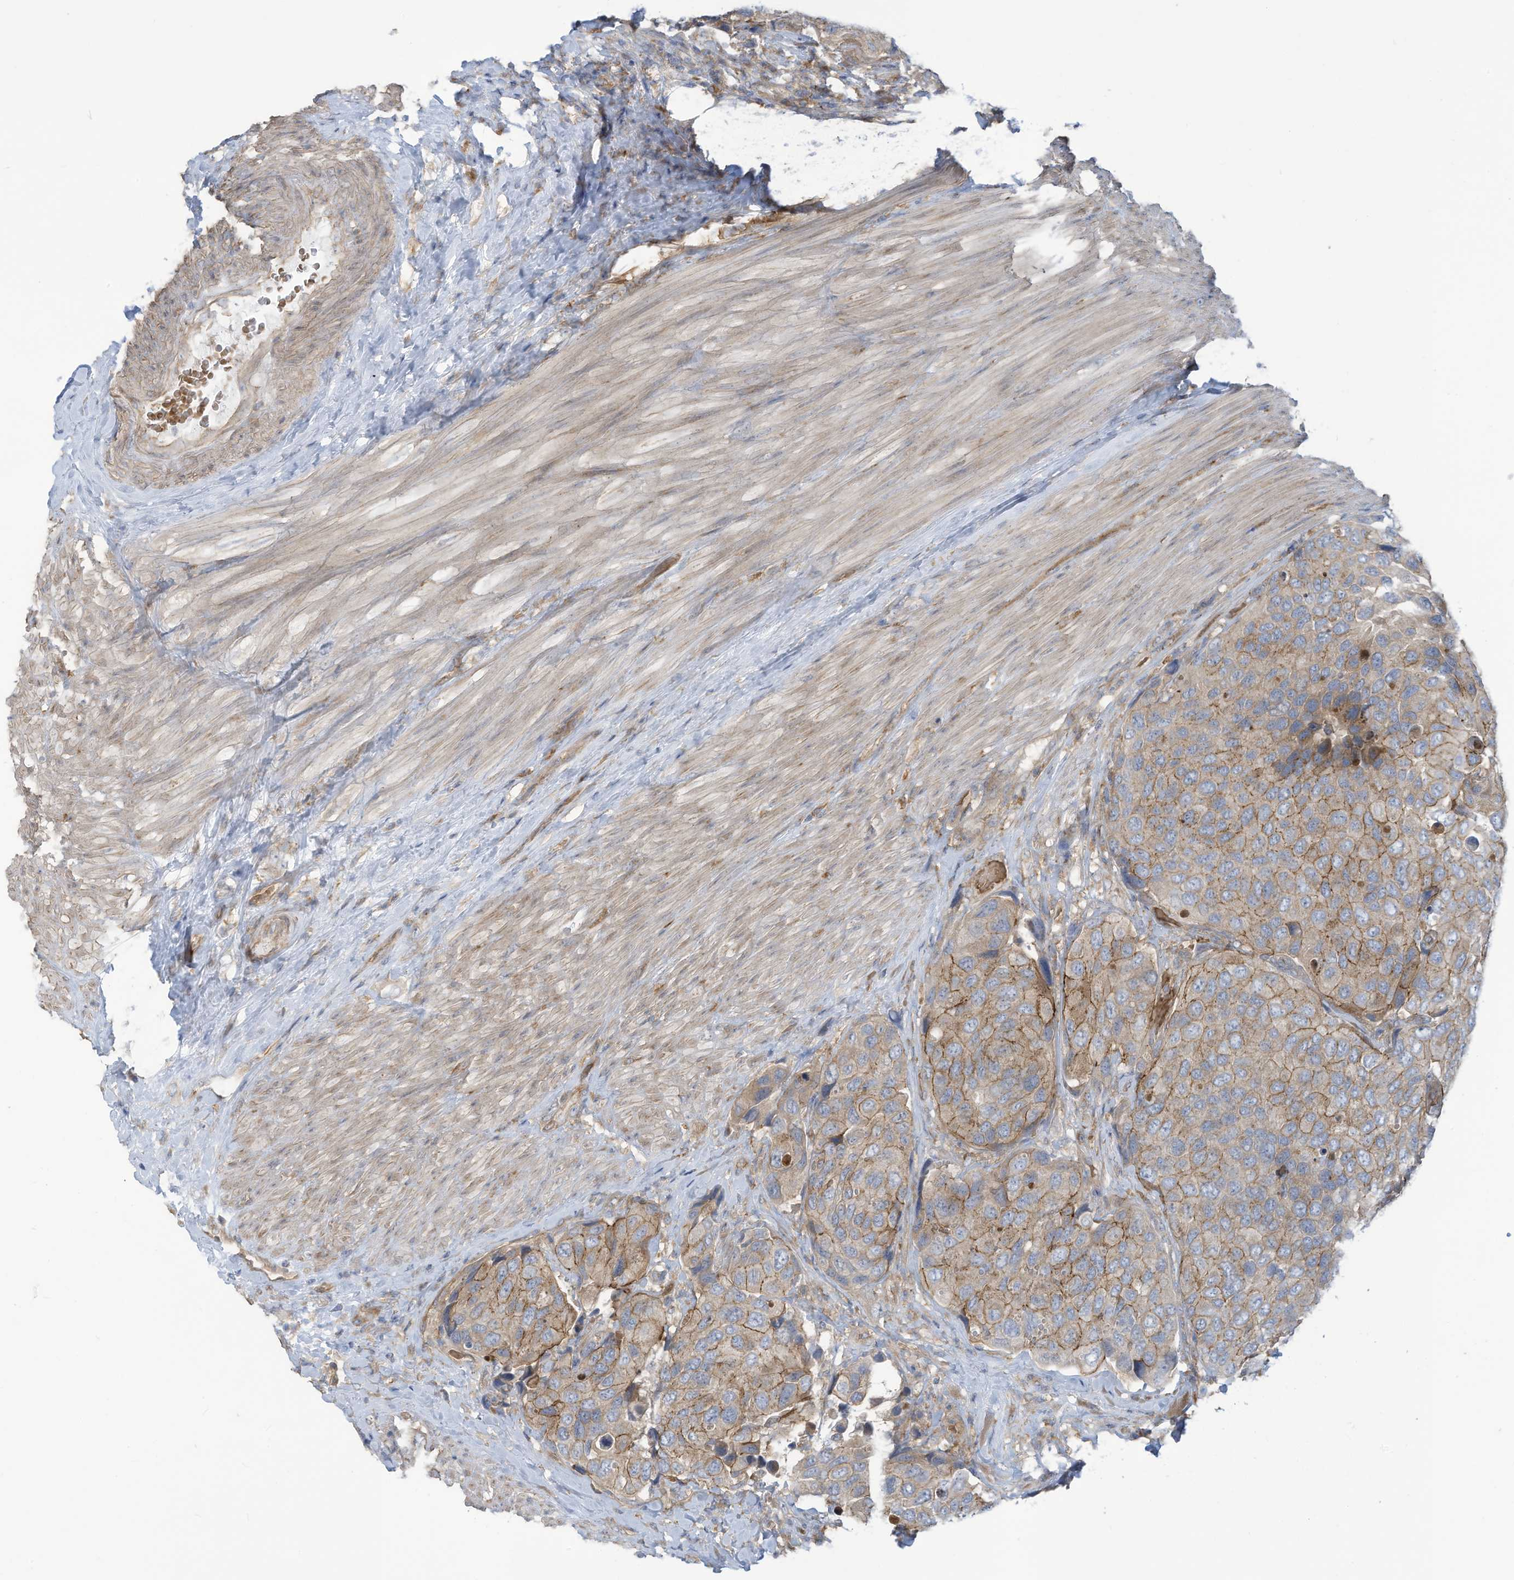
{"staining": {"intensity": "moderate", "quantity": "<25%", "location": "cytoplasmic/membranous"}, "tissue": "urothelial cancer", "cell_type": "Tumor cells", "image_type": "cancer", "snomed": [{"axis": "morphology", "description": "Urothelial carcinoma, High grade"}, {"axis": "topography", "description": "Urinary bladder"}], "caption": "Protein staining reveals moderate cytoplasmic/membranous positivity in approximately <25% of tumor cells in urothelial cancer. (Stains: DAB (3,3'-diaminobenzidine) in brown, nuclei in blue, Microscopy: brightfield microscopy at high magnification).", "gene": "ADAT2", "patient": {"sex": "male", "age": 74}}